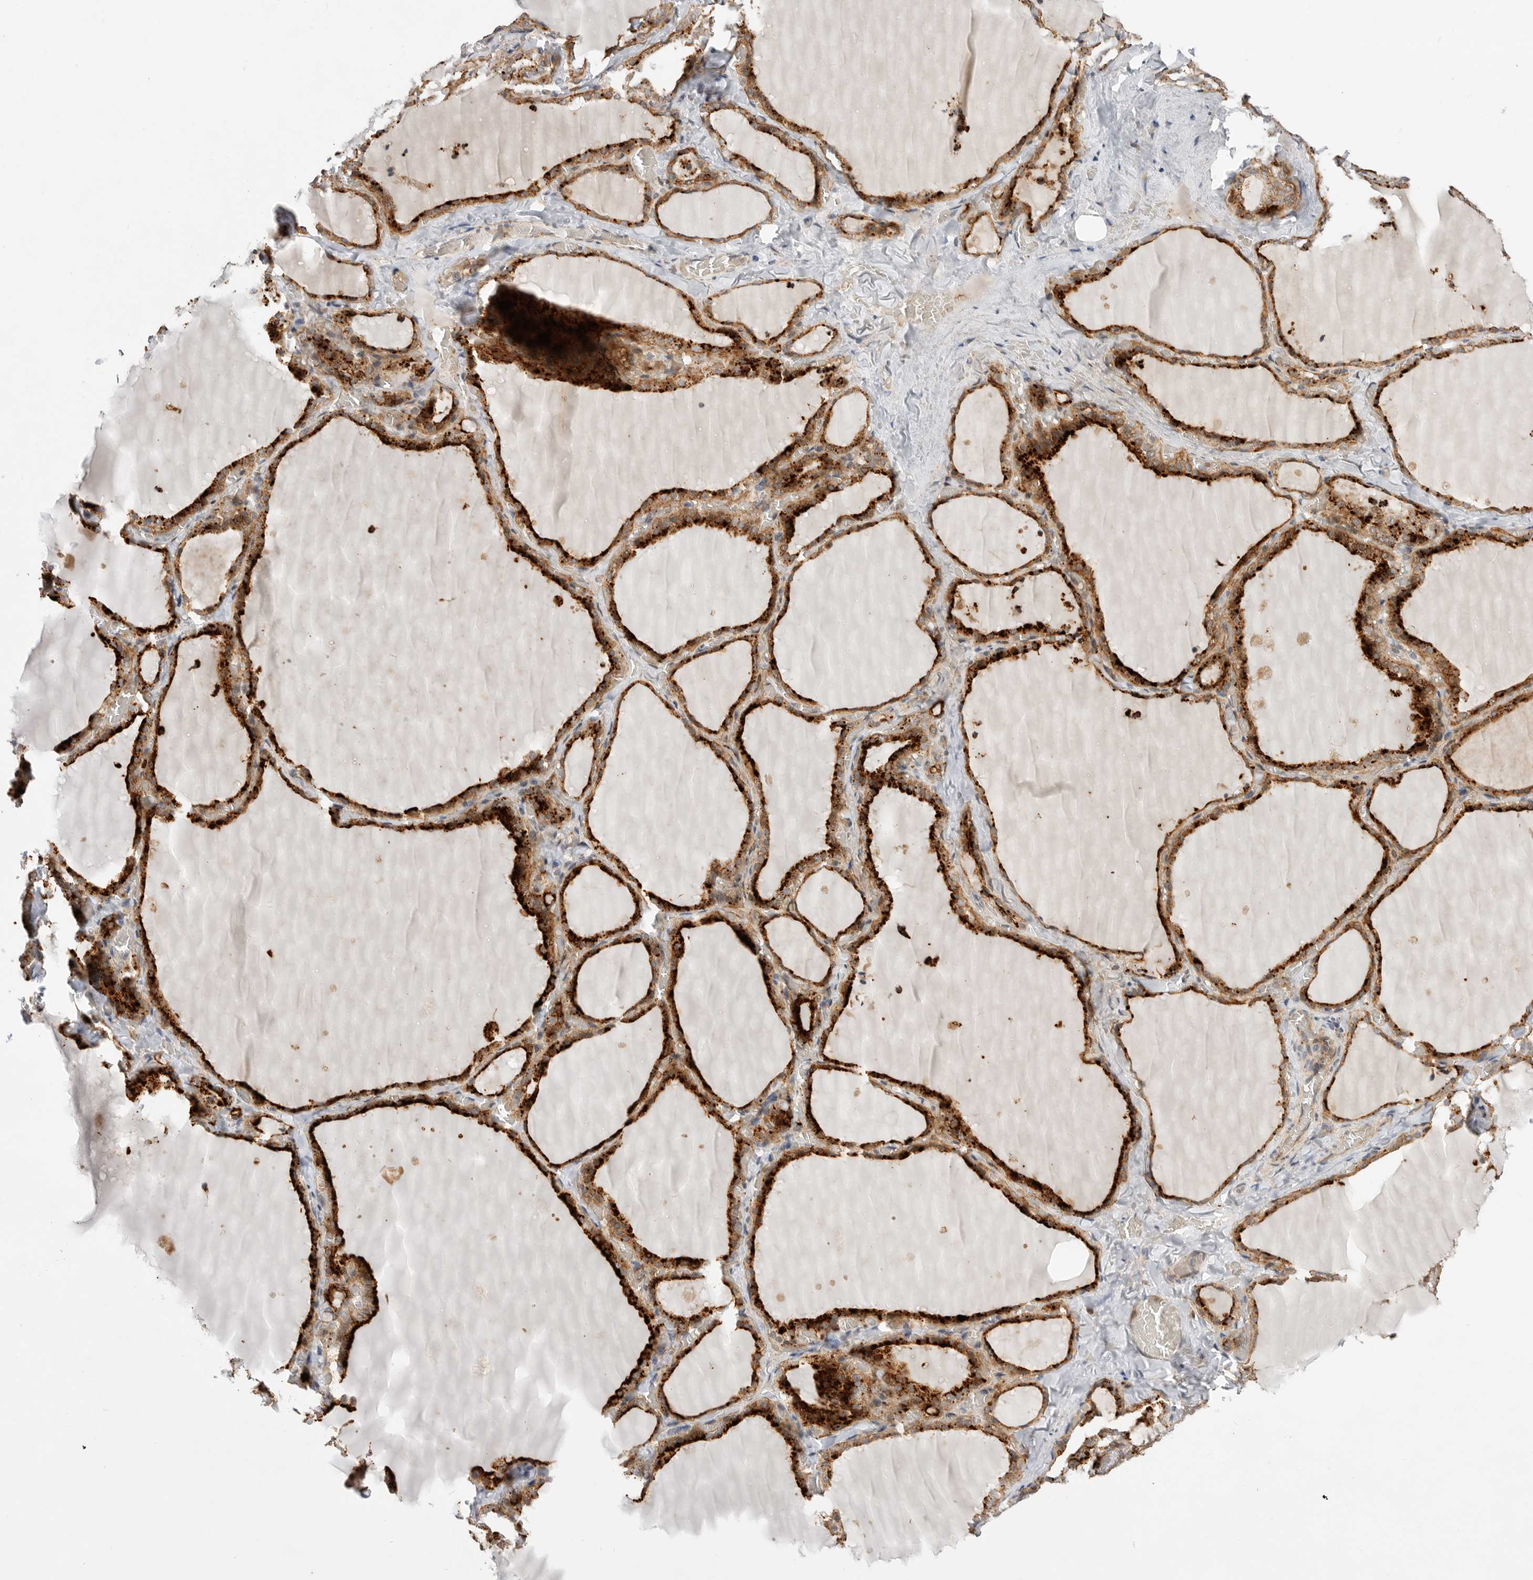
{"staining": {"intensity": "strong", "quantity": ">75%", "location": "cytoplasmic/membranous"}, "tissue": "thyroid gland", "cell_type": "Glandular cells", "image_type": "normal", "snomed": [{"axis": "morphology", "description": "Normal tissue, NOS"}, {"axis": "topography", "description": "Thyroid gland"}], "caption": "A brown stain highlights strong cytoplasmic/membranous positivity of a protein in glandular cells of benign thyroid gland. The staining was performed using DAB, with brown indicating positive protein expression. Nuclei are stained blue with hematoxylin.", "gene": "CSNK1G3", "patient": {"sex": "female", "age": 22}}